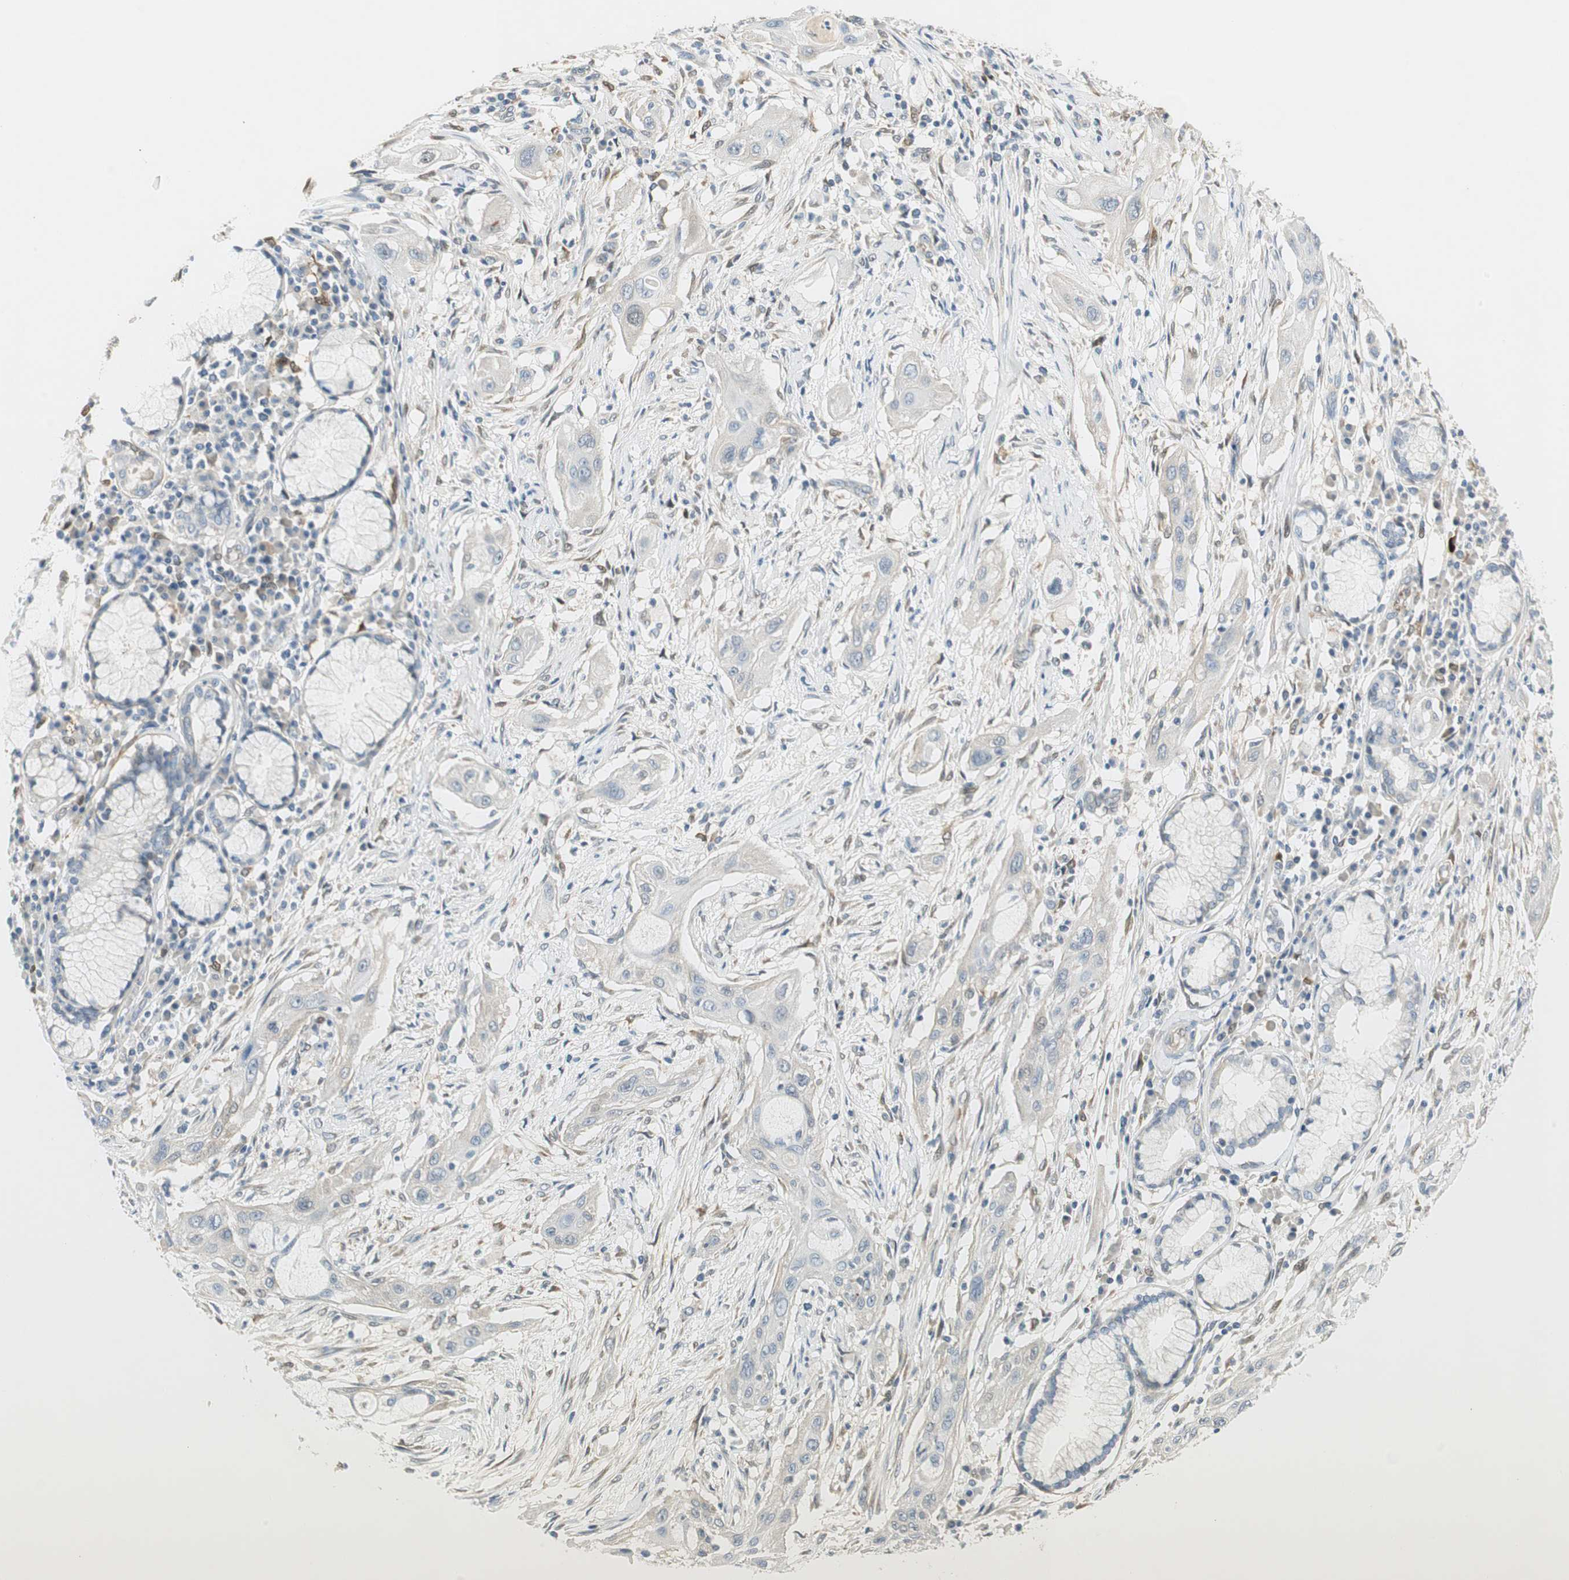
{"staining": {"intensity": "negative", "quantity": "none", "location": "none"}, "tissue": "lung cancer", "cell_type": "Tumor cells", "image_type": "cancer", "snomed": [{"axis": "morphology", "description": "Squamous cell carcinoma, NOS"}, {"axis": "topography", "description": "Lung"}], "caption": "Immunohistochemistry (IHC) photomicrograph of human lung squamous cell carcinoma stained for a protein (brown), which demonstrates no staining in tumor cells. (Brightfield microscopy of DAB IHC at high magnification).", "gene": "STON1-GTF2A1L", "patient": {"sex": "female", "age": 47}}